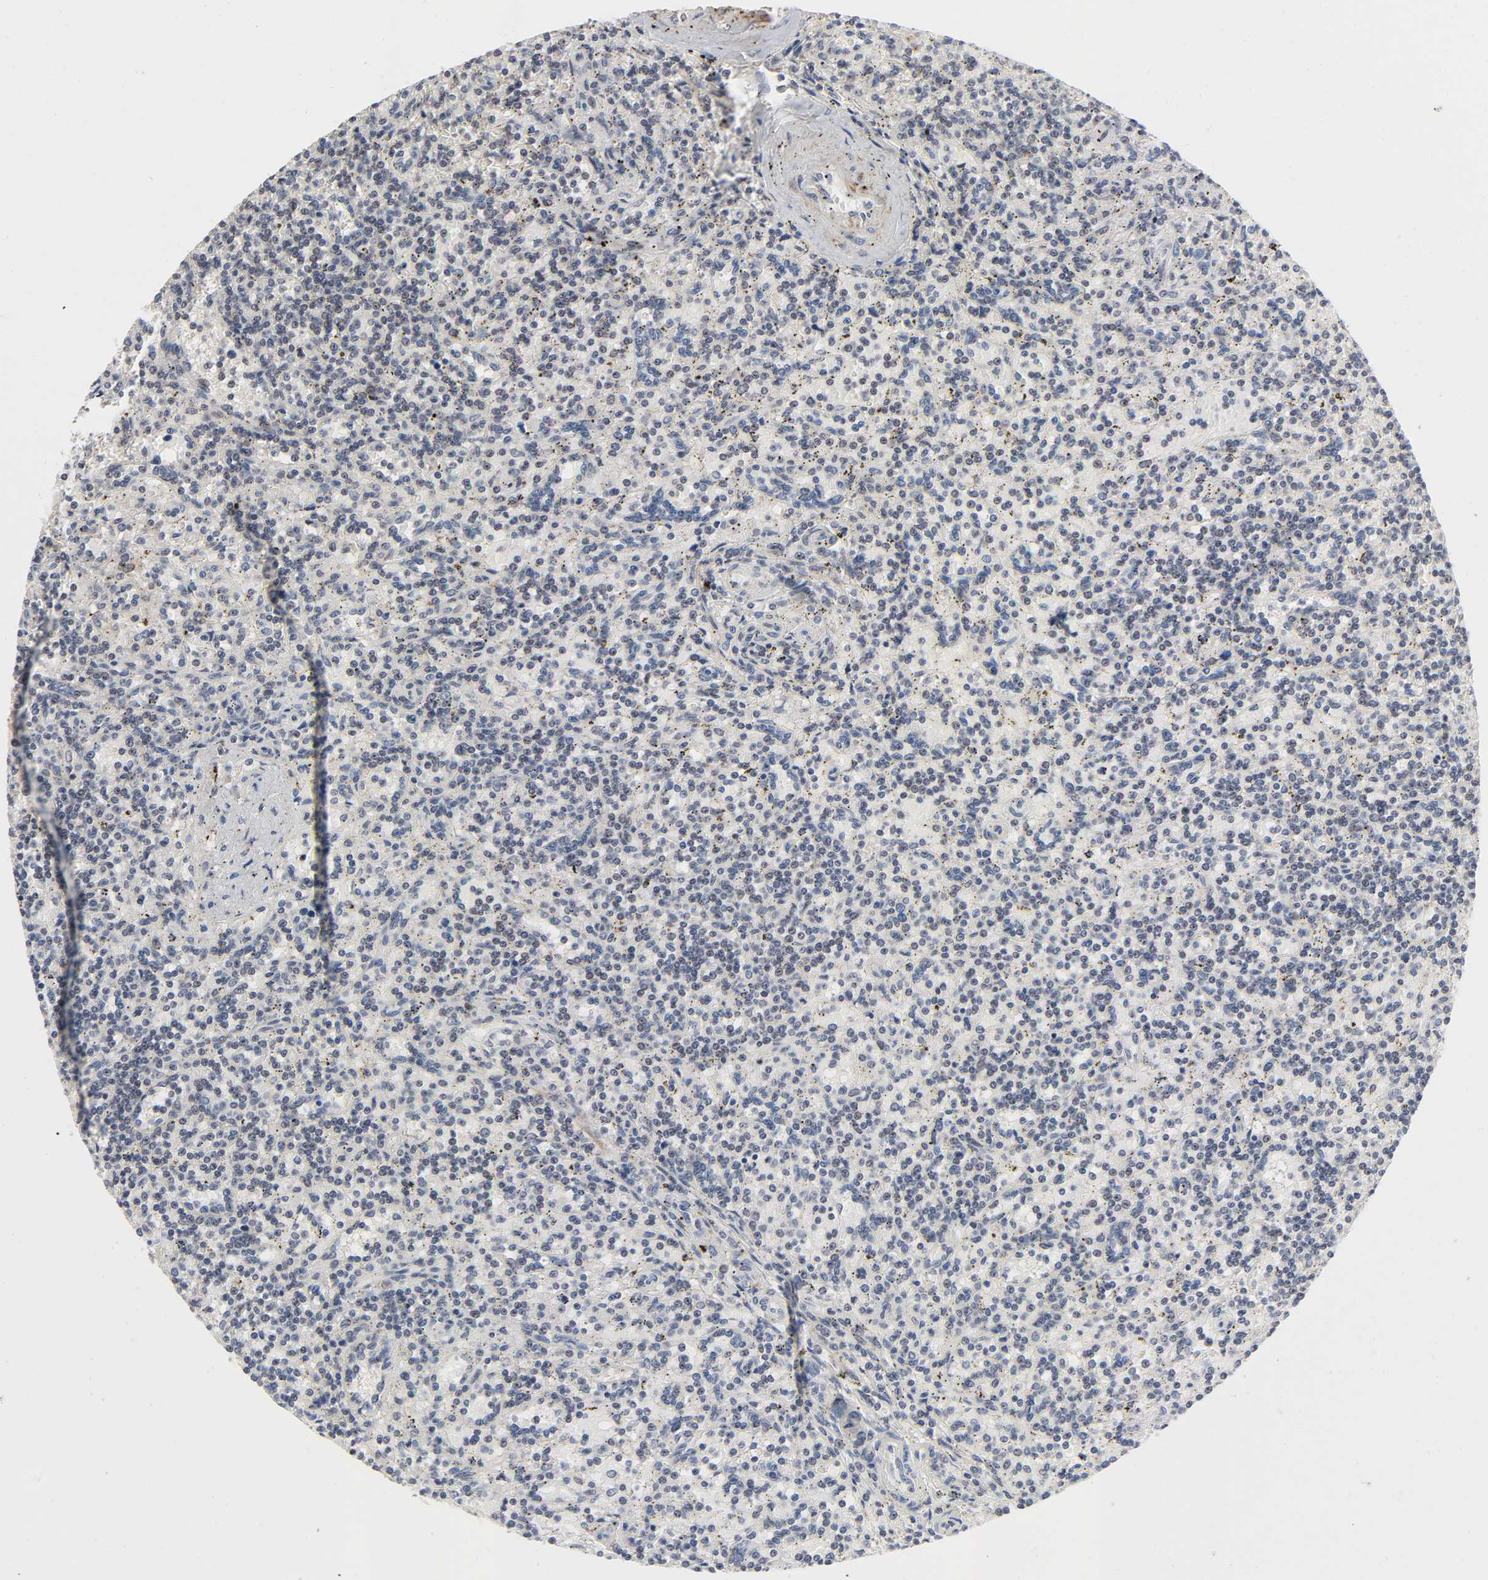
{"staining": {"intensity": "negative", "quantity": "none", "location": "none"}, "tissue": "lymphoma", "cell_type": "Tumor cells", "image_type": "cancer", "snomed": [{"axis": "morphology", "description": "Malignant lymphoma, non-Hodgkin's type, Low grade"}, {"axis": "topography", "description": "Spleen"}], "caption": "DAB (3,3'-diaminobenzidine) immunohistochemical staining of low-grade malignant lymphoma, non-Hodgkin's type exhibits no significant expression in tumor cells.", "gene": "ZKSCAN8", "patient": {"sex": "male", "age": 73}}